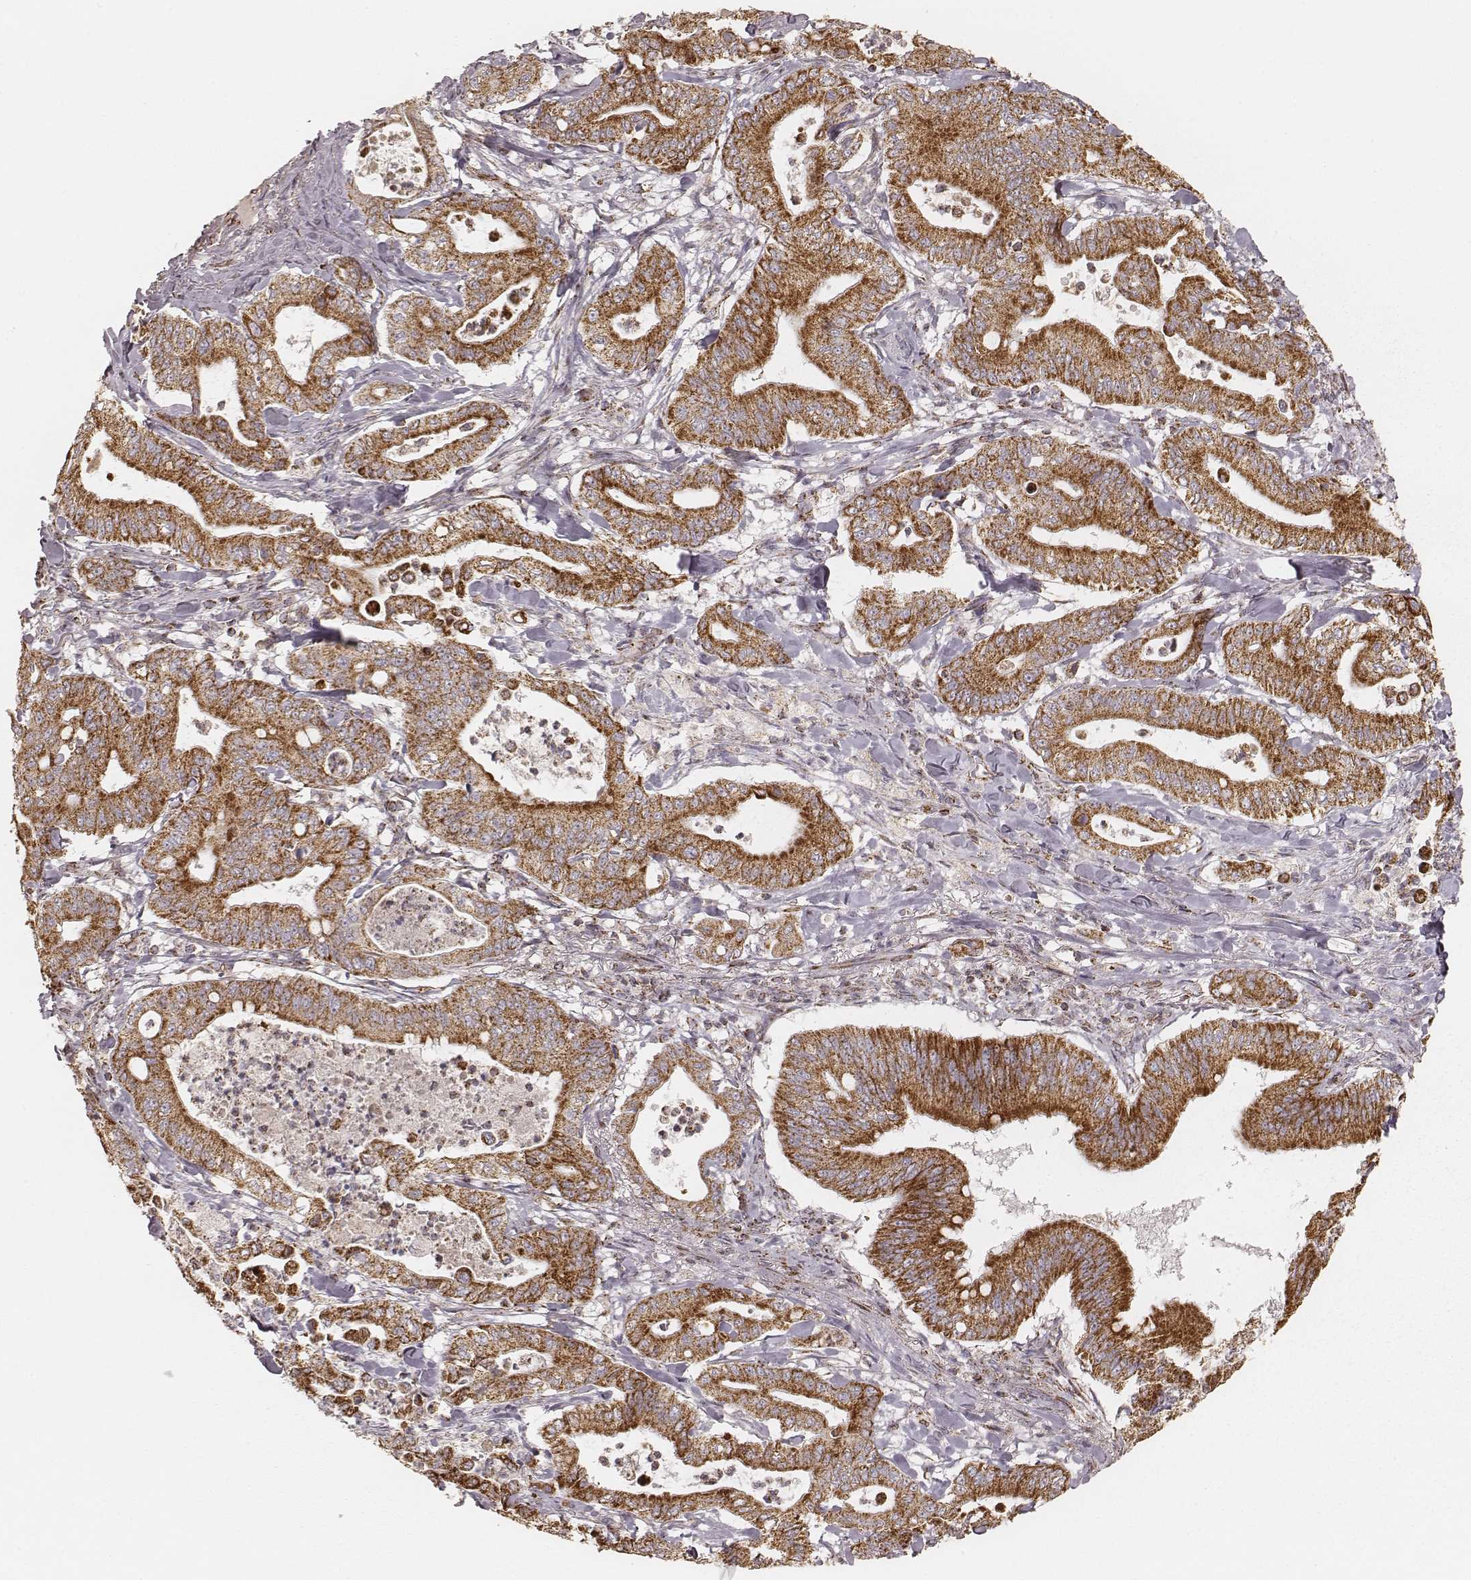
{"staining": {"intensity": "strong", "quantity": ">75%", "location": "cytoplasmic/membranous"}, "tissue": "pancreatic cancer", "cell_type": "Tumor cells", "image_type": "cancer", "snomed": [{"axis": "morphology", "description": "Adenocarcinoma, NOS"}, {"axis": "topography", "description": "Pancreas"}], "caption": "A micrograph of pancreatic adenocarcinoma stained for a protein demonstrates strong cytoplasmic/membranous brown staining in tumor cells.", "gene": "CS", "patient": {"sex": "male", "age": 71}}